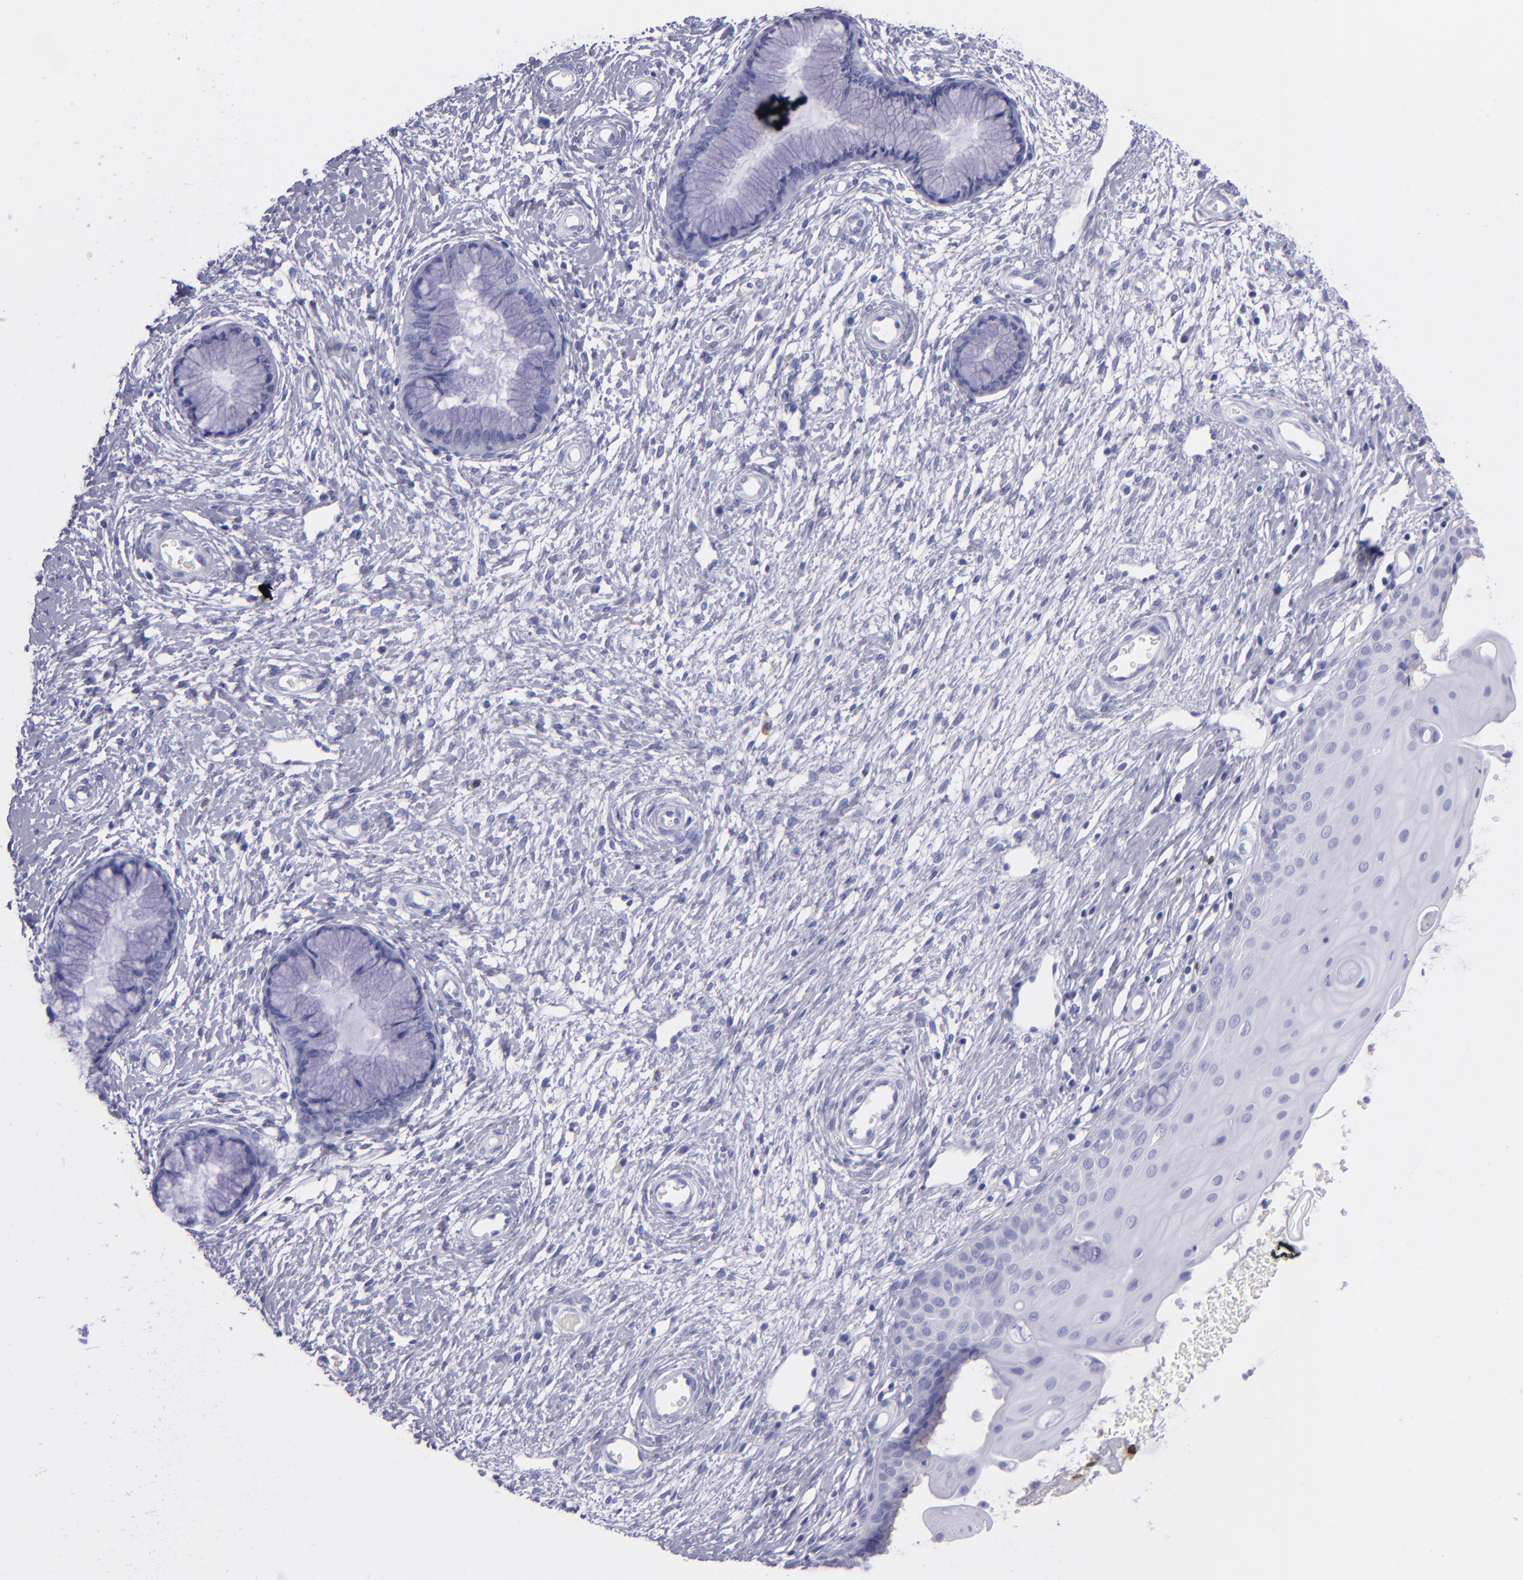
{"staining": {"intensity": "negative", "quantity": "none", "location": "none"}, "tissue": "cervix", "cell_type": "Glandular cells", "image_type": "normal", "snomed": [{"axis": "morphology", "description": "Normal tissue, NOS"}, {"axis": "topography", "description": "Cervix"}], "caption": "The IHC micrograph has no significant expression in glandular cells of cervix. (DAB immunohistochemistry, high magnification).", "gene": "CR1", "patient": {"sex": "female", "age": 55}}